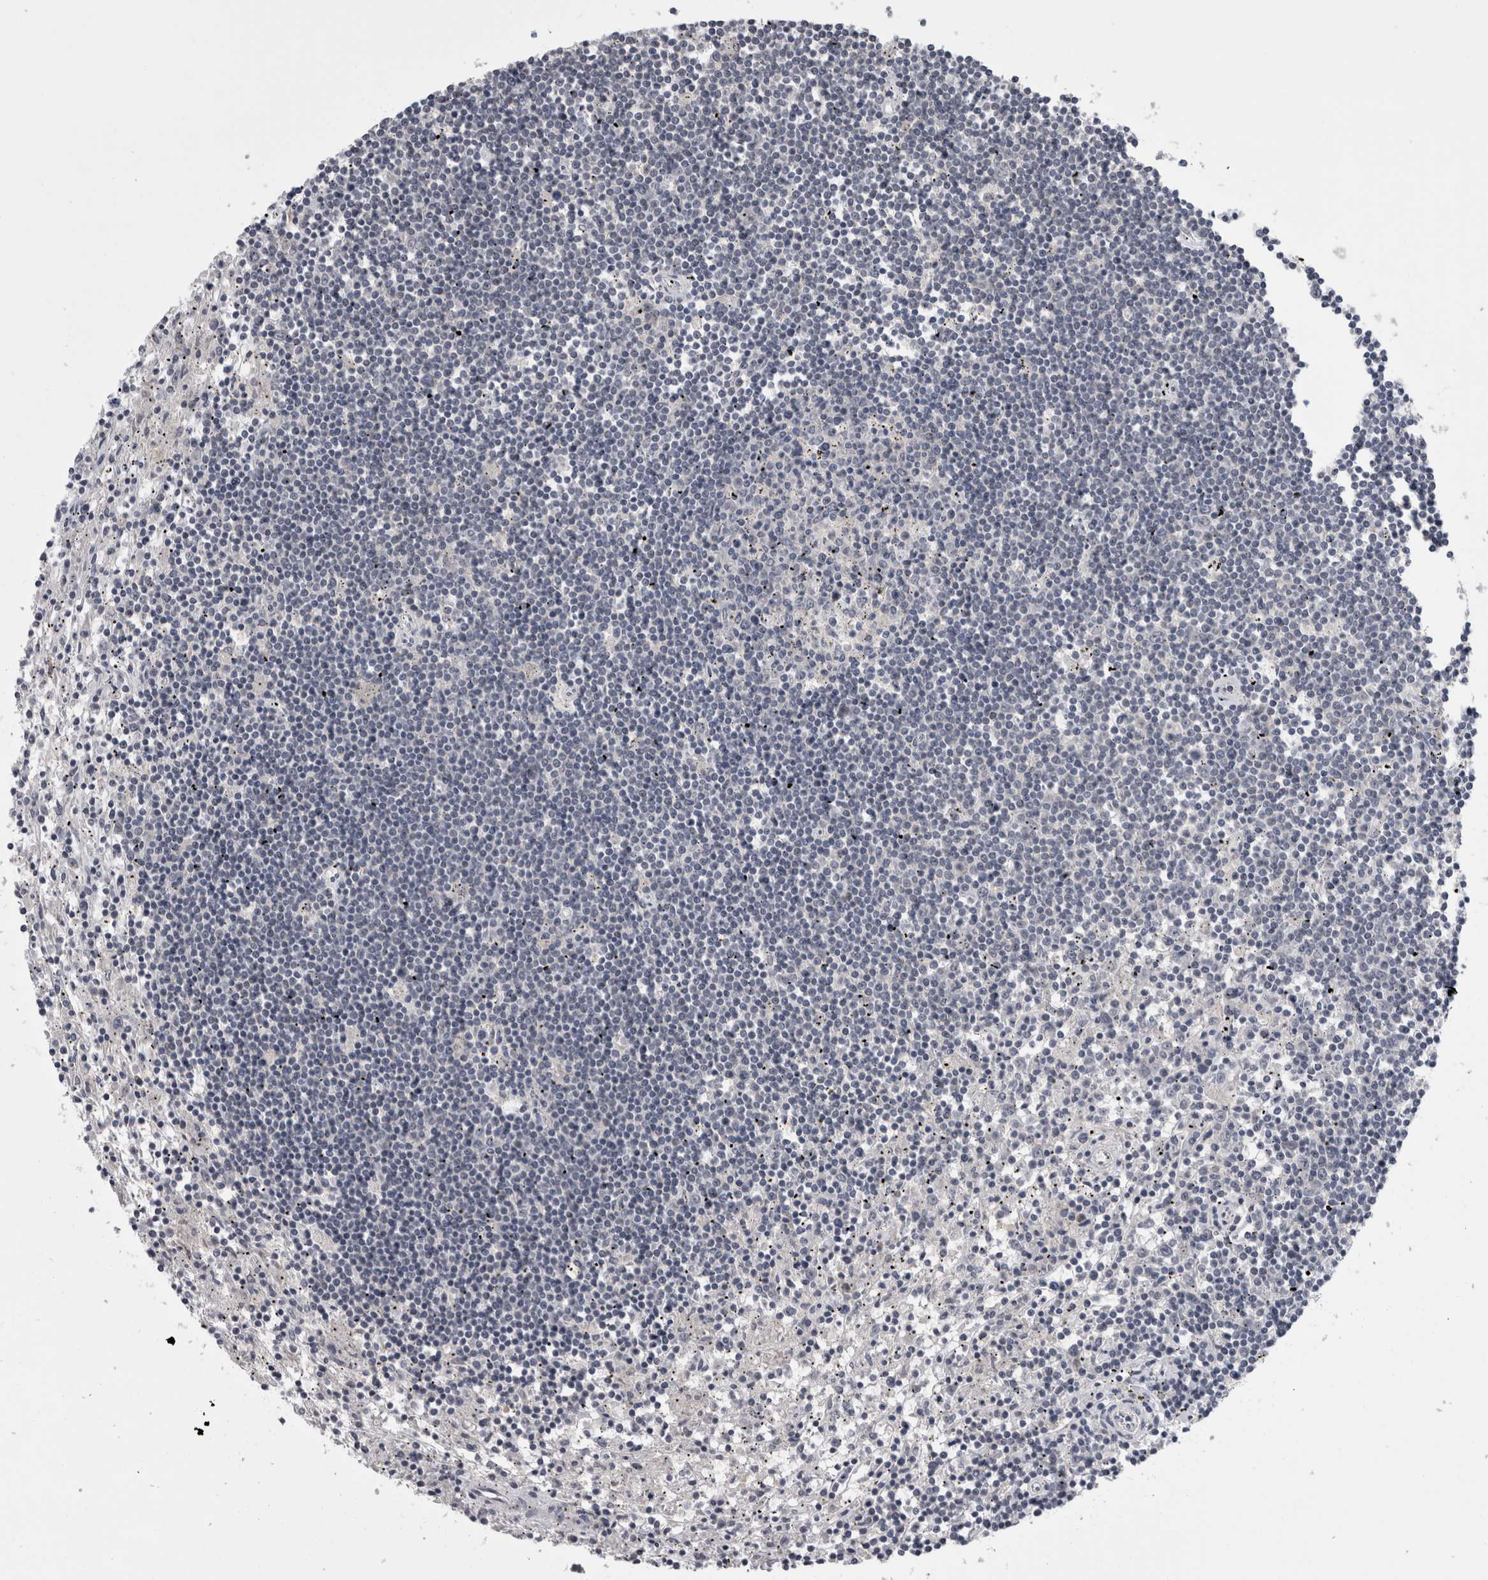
{"staining": {"intensity": "negative", "quantity": "none", "location": "none"}, "tissue": "lymphoma", "cell_type": "Tumor cells", "image_type": "cancer", "snomed": [{"axis": "morphology", "description": "Malignant lymphoma, non-Hodgkin's type, Low grade"}, {"axis": "topography", "description": "Spleen"}], "caption": "A high-resolution photomicrograph shows IHC staining of lymphoma, which displays no significant staining in tumor cells.", "gene": "ZNF114", "patient": {"sex": "male", "age": 76}}